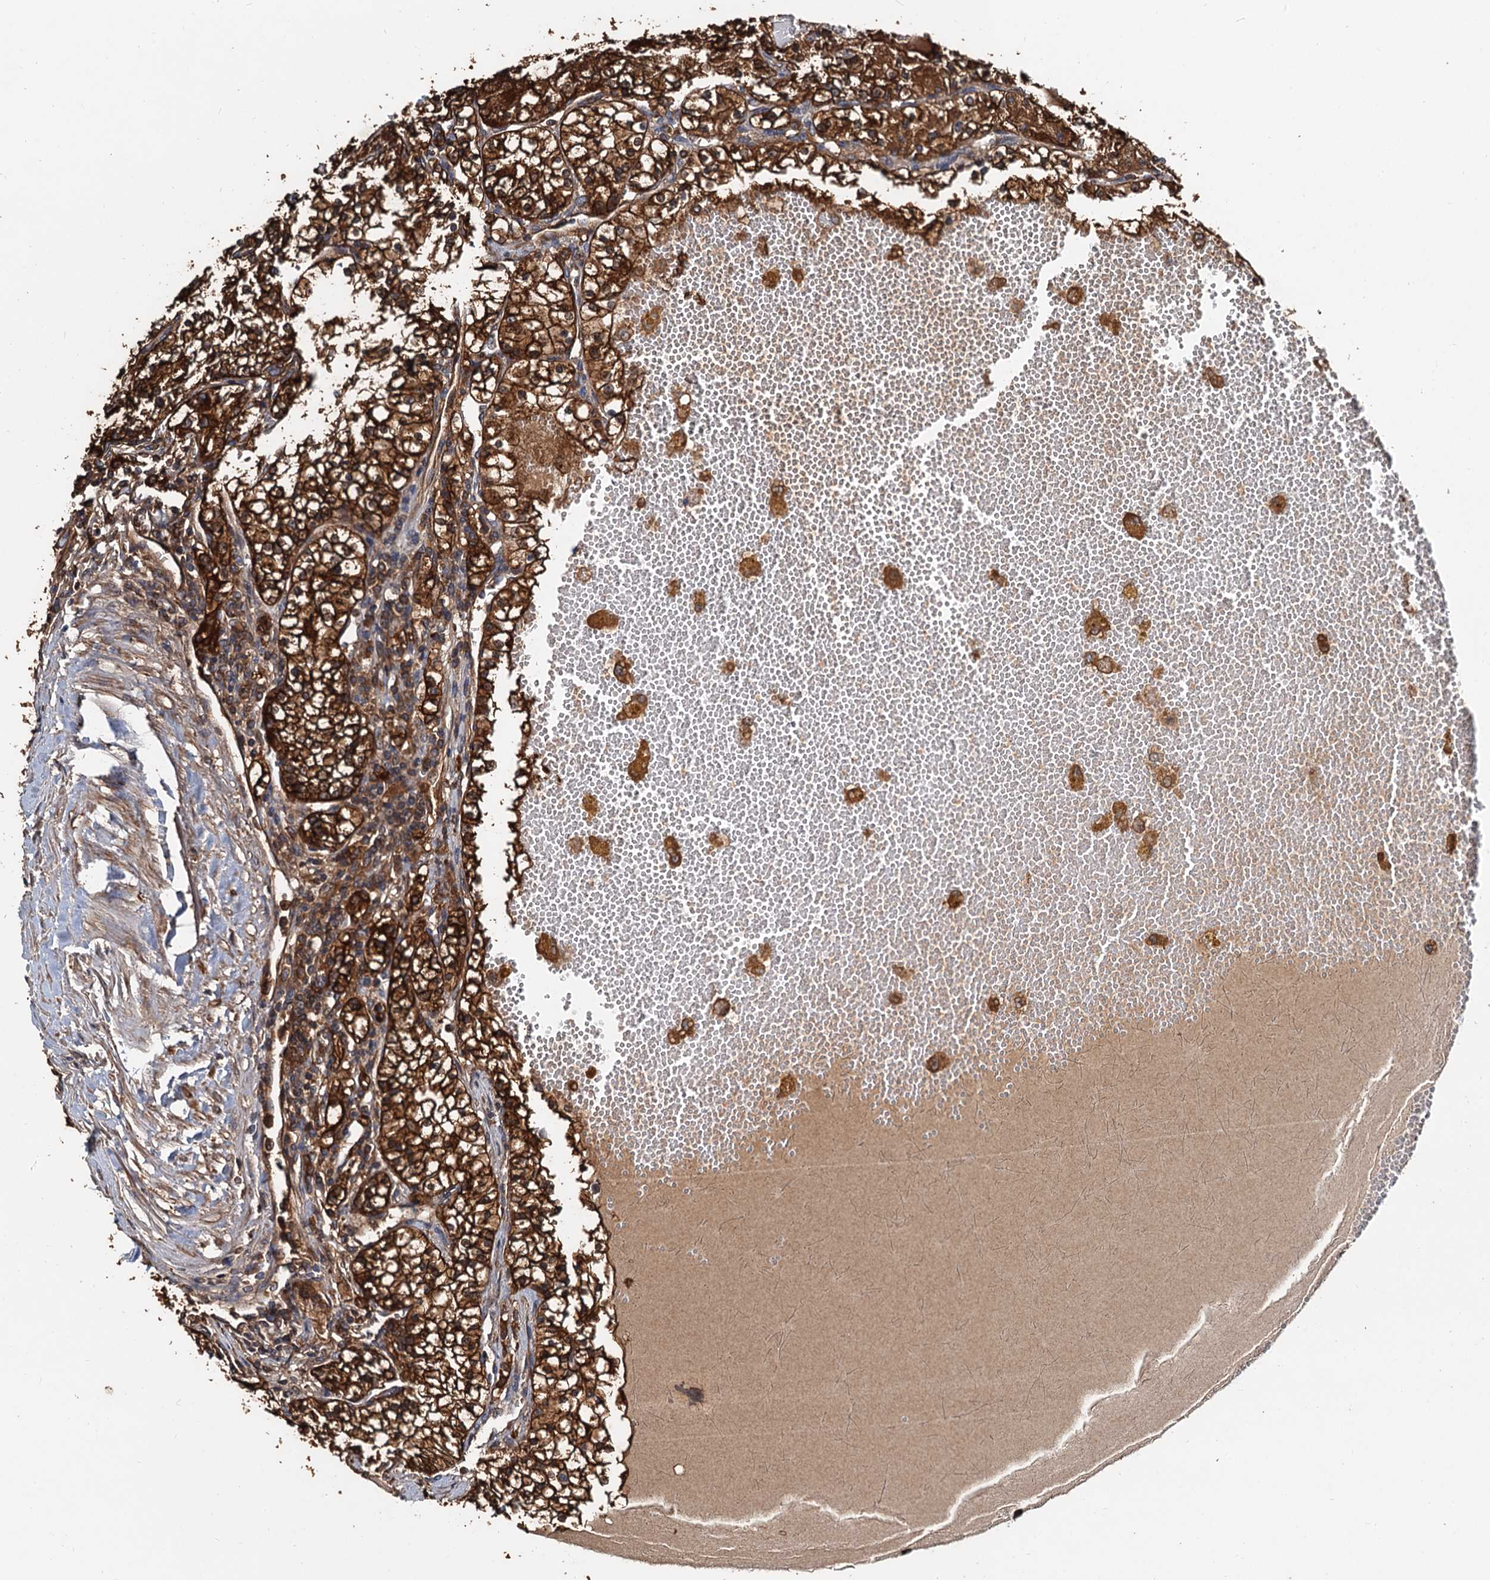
{"staining": {"intensity": "strong", "quantity": ">75%", "location": "cytoplasmic/membranous"}, "tissue": "renal cancer", "cell_type": "Tumor cells", "image_type": "cancer", "snomed": [{"axis": "morphology", "description": "Normal tissue, NOS"}, {"axis": "morphology", "description": "Adenocarcinoma, NOS"}, {"axis": "topography", "description": "Kidney"}], "caption": "A brown stain labels strong cytoplasmic/membranous staining of a protein in human renal adenocarcinoma tumor cells.", "gene": "USP6NL", "patient": {"sex": "male", "age": 68}}